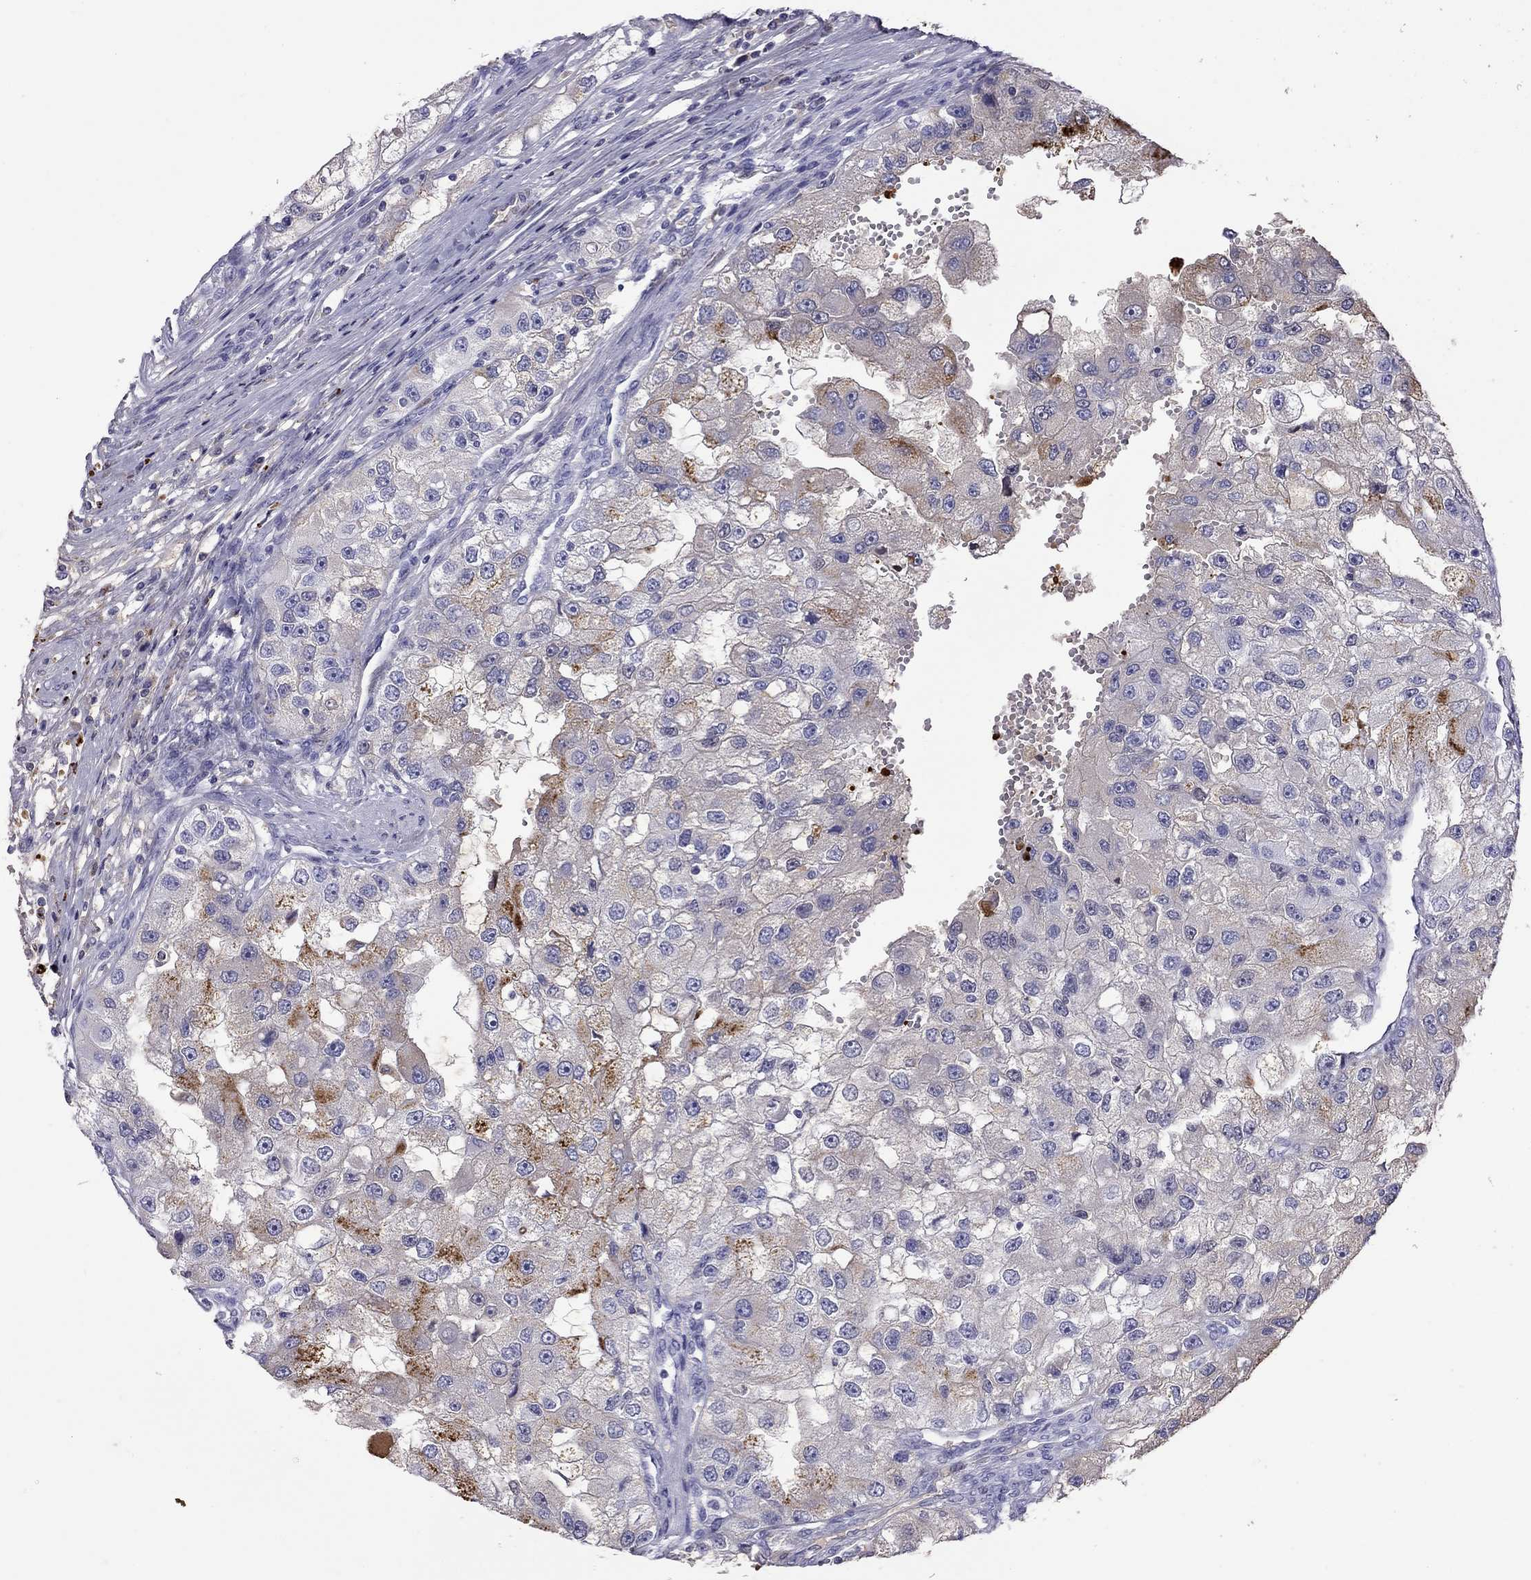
{"staining": {"intensity": "strong", "quantity": "<25%", "location": "cytoplasmic/membranous"}, "tissue": "renal cancer", "cell_type": "Tumor cells", "image_type": "cancer", "snomed": [{"axis": "morphology", "description": "Adenocarcinoma, NOS"}, {"axis": "topography", "description": "Kidney"}], "caption": "An image of adenocarcinoma (renal) stained for a protein shows strong cytoplasmic/membranous brown staining in tumor cells.", "gene": "SERPINA3", "patient": {"sex": "male", "age": 63}}